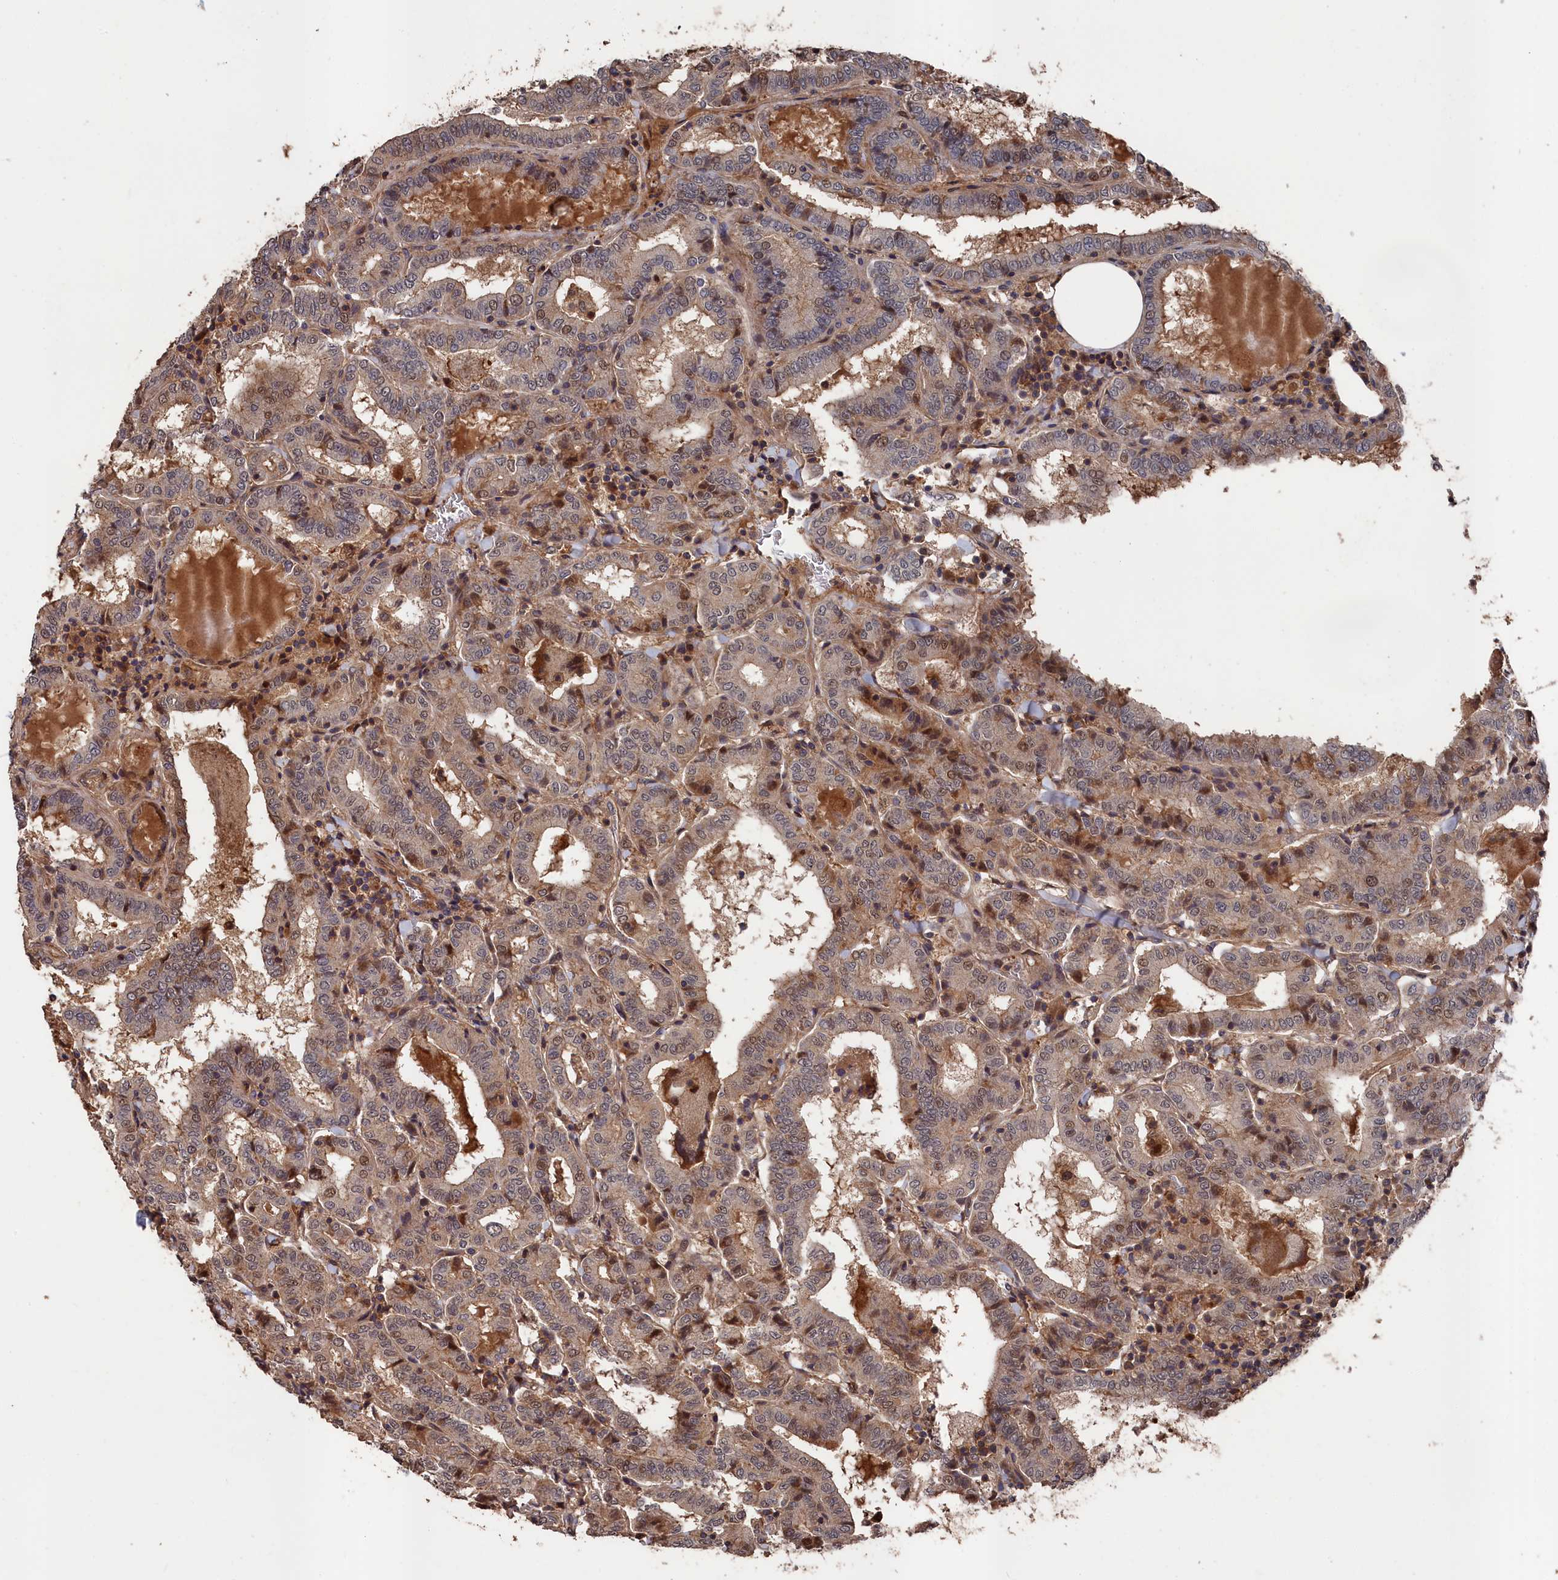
{"staining": {"intensity": "weak", "quantity": "<25%", "location": "cytoplasmic/membranous,nuclear"}, "tissue": "thyroid cancer", "cell_type": "Tumor cells", "image_type": "cancer", "snomed": [{"axis": "morphology", "description": "Papillary adenocarcinoma, NOS"}, {"axis": "topography", "description": "Thyroid gland"}], "caption": "Immunohistochemistry of thyroid cancer (papillary adenocarcinoma) shows no positivity in tumor cells.", "gene": "RMI2", "patient": {"sex": "female", "age": 72}}